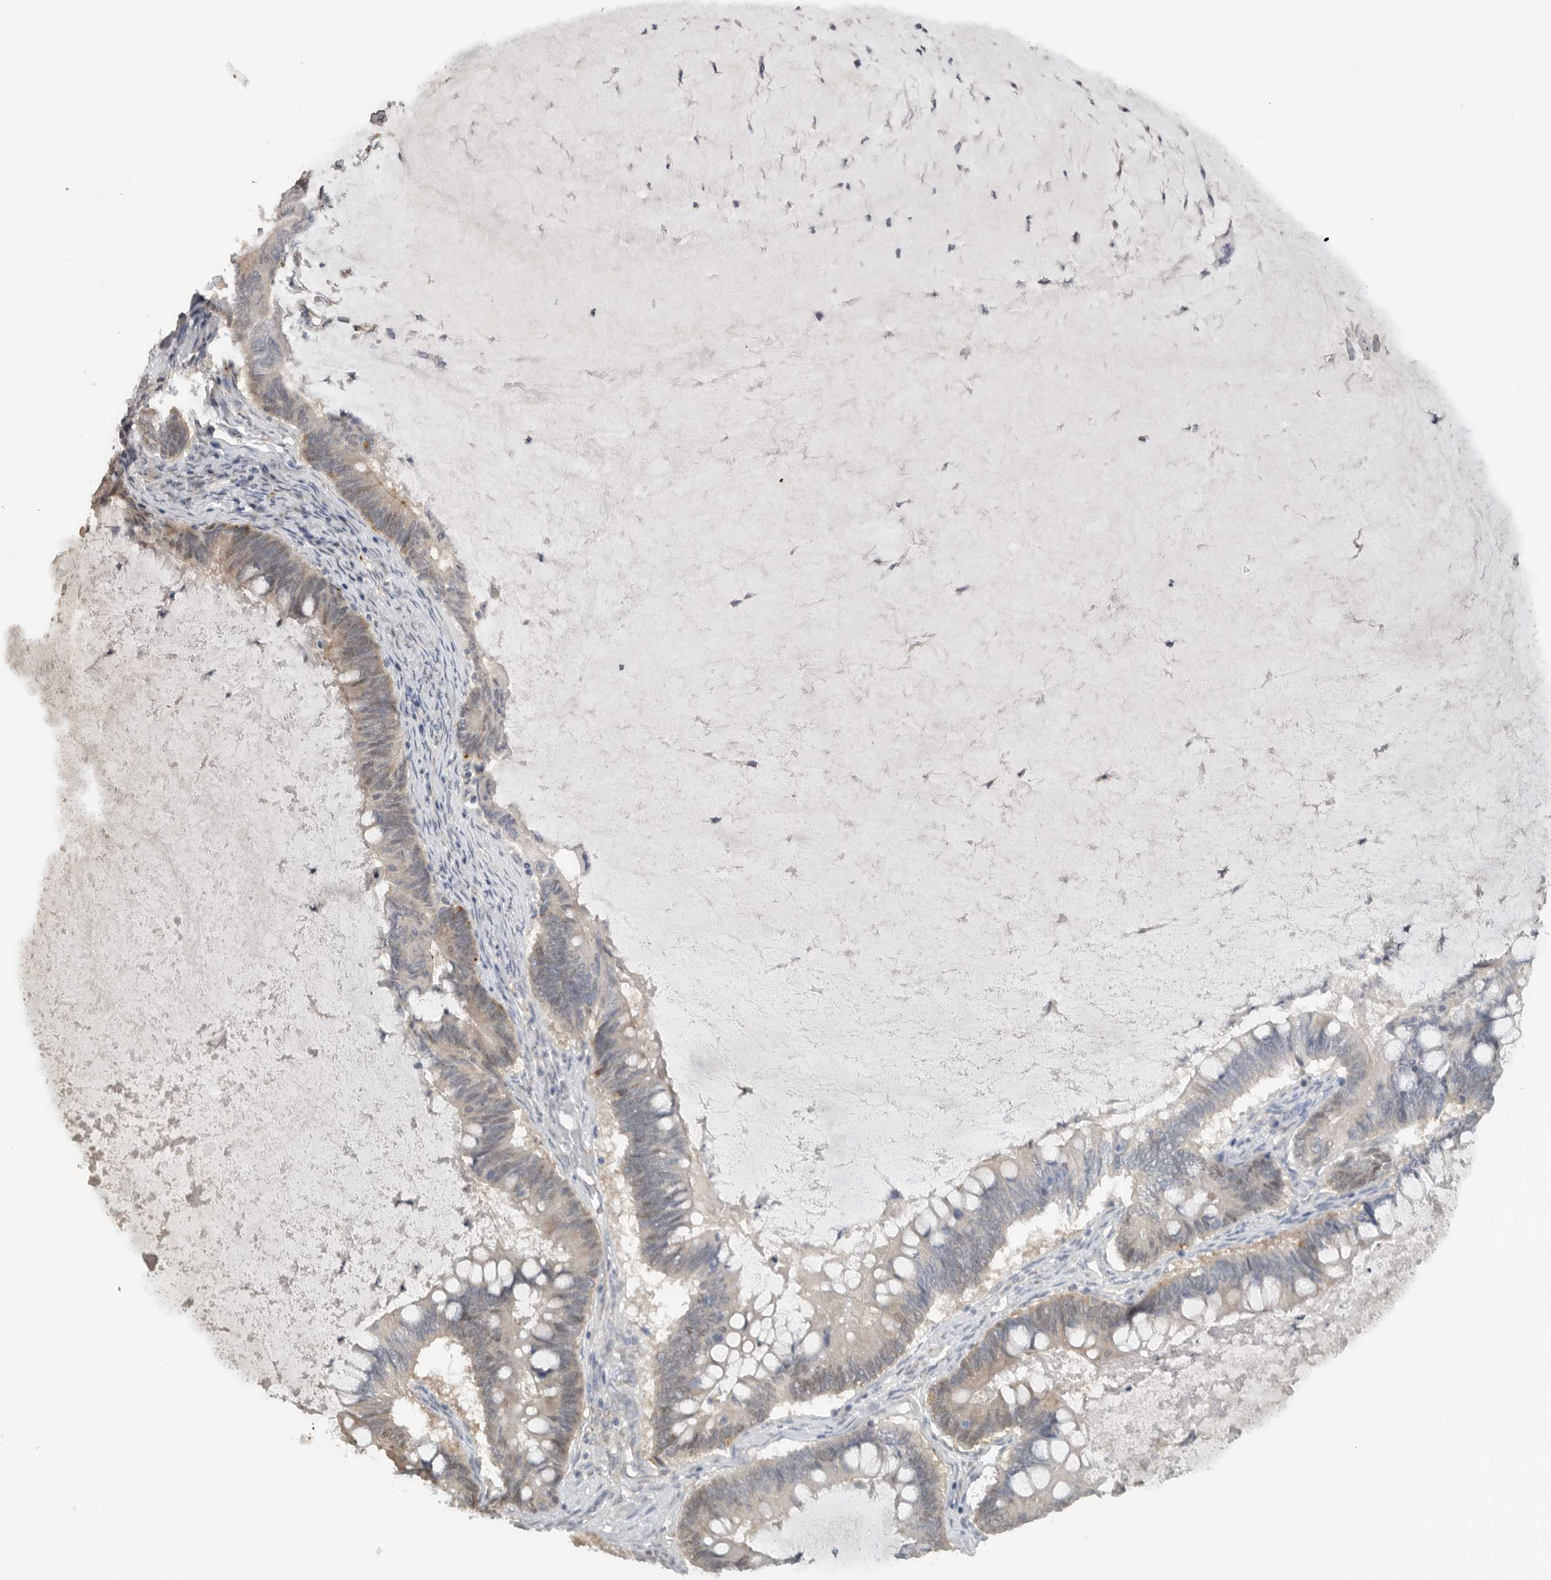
{"staining": {"intensity": "weak", "quantity": "25%-75%", "location": "cytoplasmic/membranous"}, "tissue": "ovarian cancer", "cell_type": "Tumor cells", "image_type": "cancer", "snomed": [{"axis": "morphology", "description": "Cystadenocarcinoma, mucinous, NOS"}, {"axis": "topography", "description": "Ovary"}], "caption": "Tumor cells display weak cytoplasmic/membranous positivity in about 25%-75% of cells in ovarian cancer. Immunohistochemistry (ihc) stains the protein in brown and the nuclei are stained blue.", "gene": "DYRK2", "patient": {"sex": "female", "age": 61}}